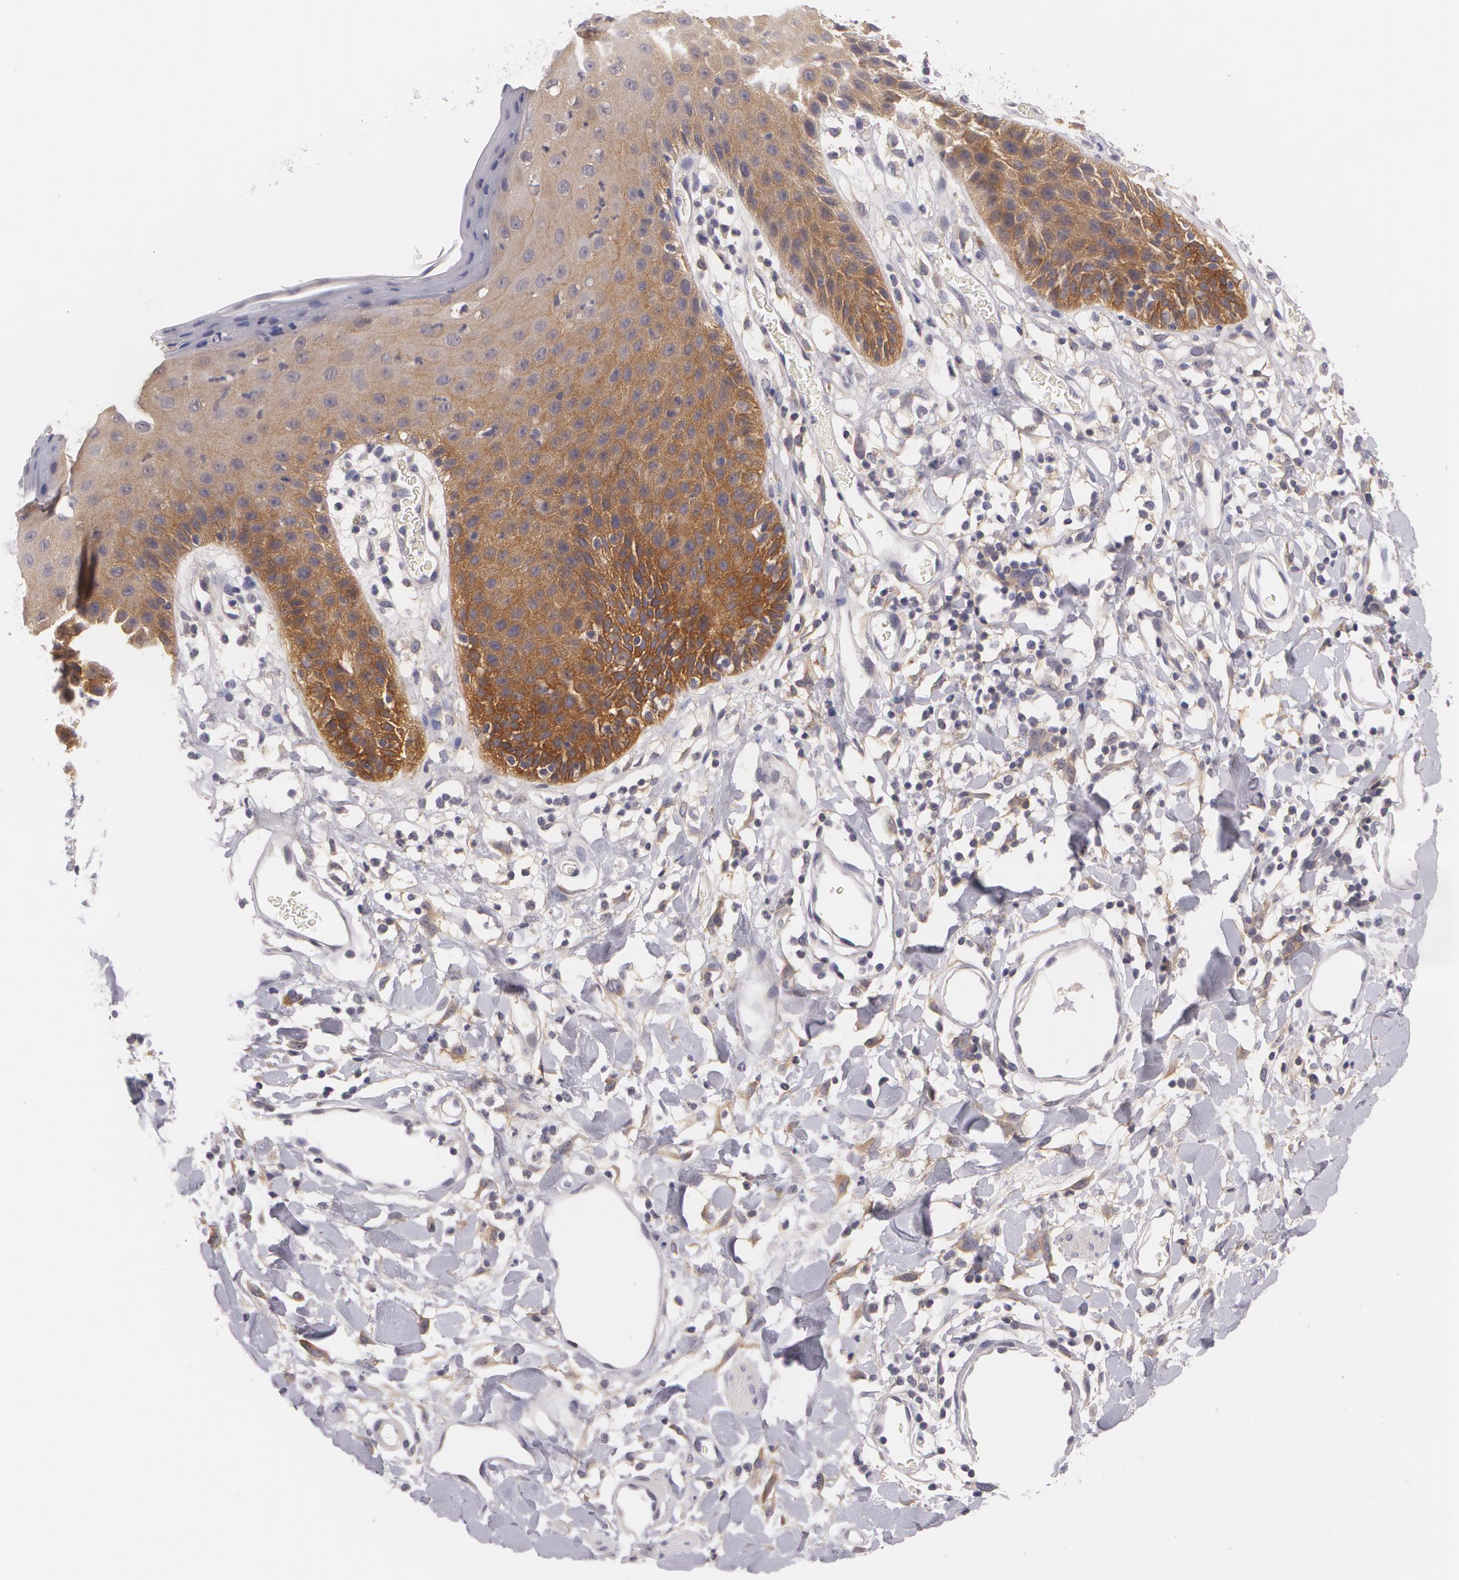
{"staining": {"intensity": "moderate", "quantity": ">75%", "location": "cytoplasmic/membranous"}, "tissue": "skin", "cell_type": "Epidermal cells", "image_type": "normal", "snomed": [{"axis": "morphology", "description": "Normal tissue, NOS"}, {"axis": "topography", "description": "Vulva"}, {"axis": "topography", "description": "Peripheral nerve tissue"}], "caption": "Protein expression by immunohistochemistry displays moderate cytoplasmic/membranous positivity in about >75% of epidermal cells in unremarkable skin. (DAB (3,3'-diaminobenzidine) = brown stain, brightfield microscopy at high magnification).", "gene": "CASK", "patient": {"sex": "female", "age": 68}}